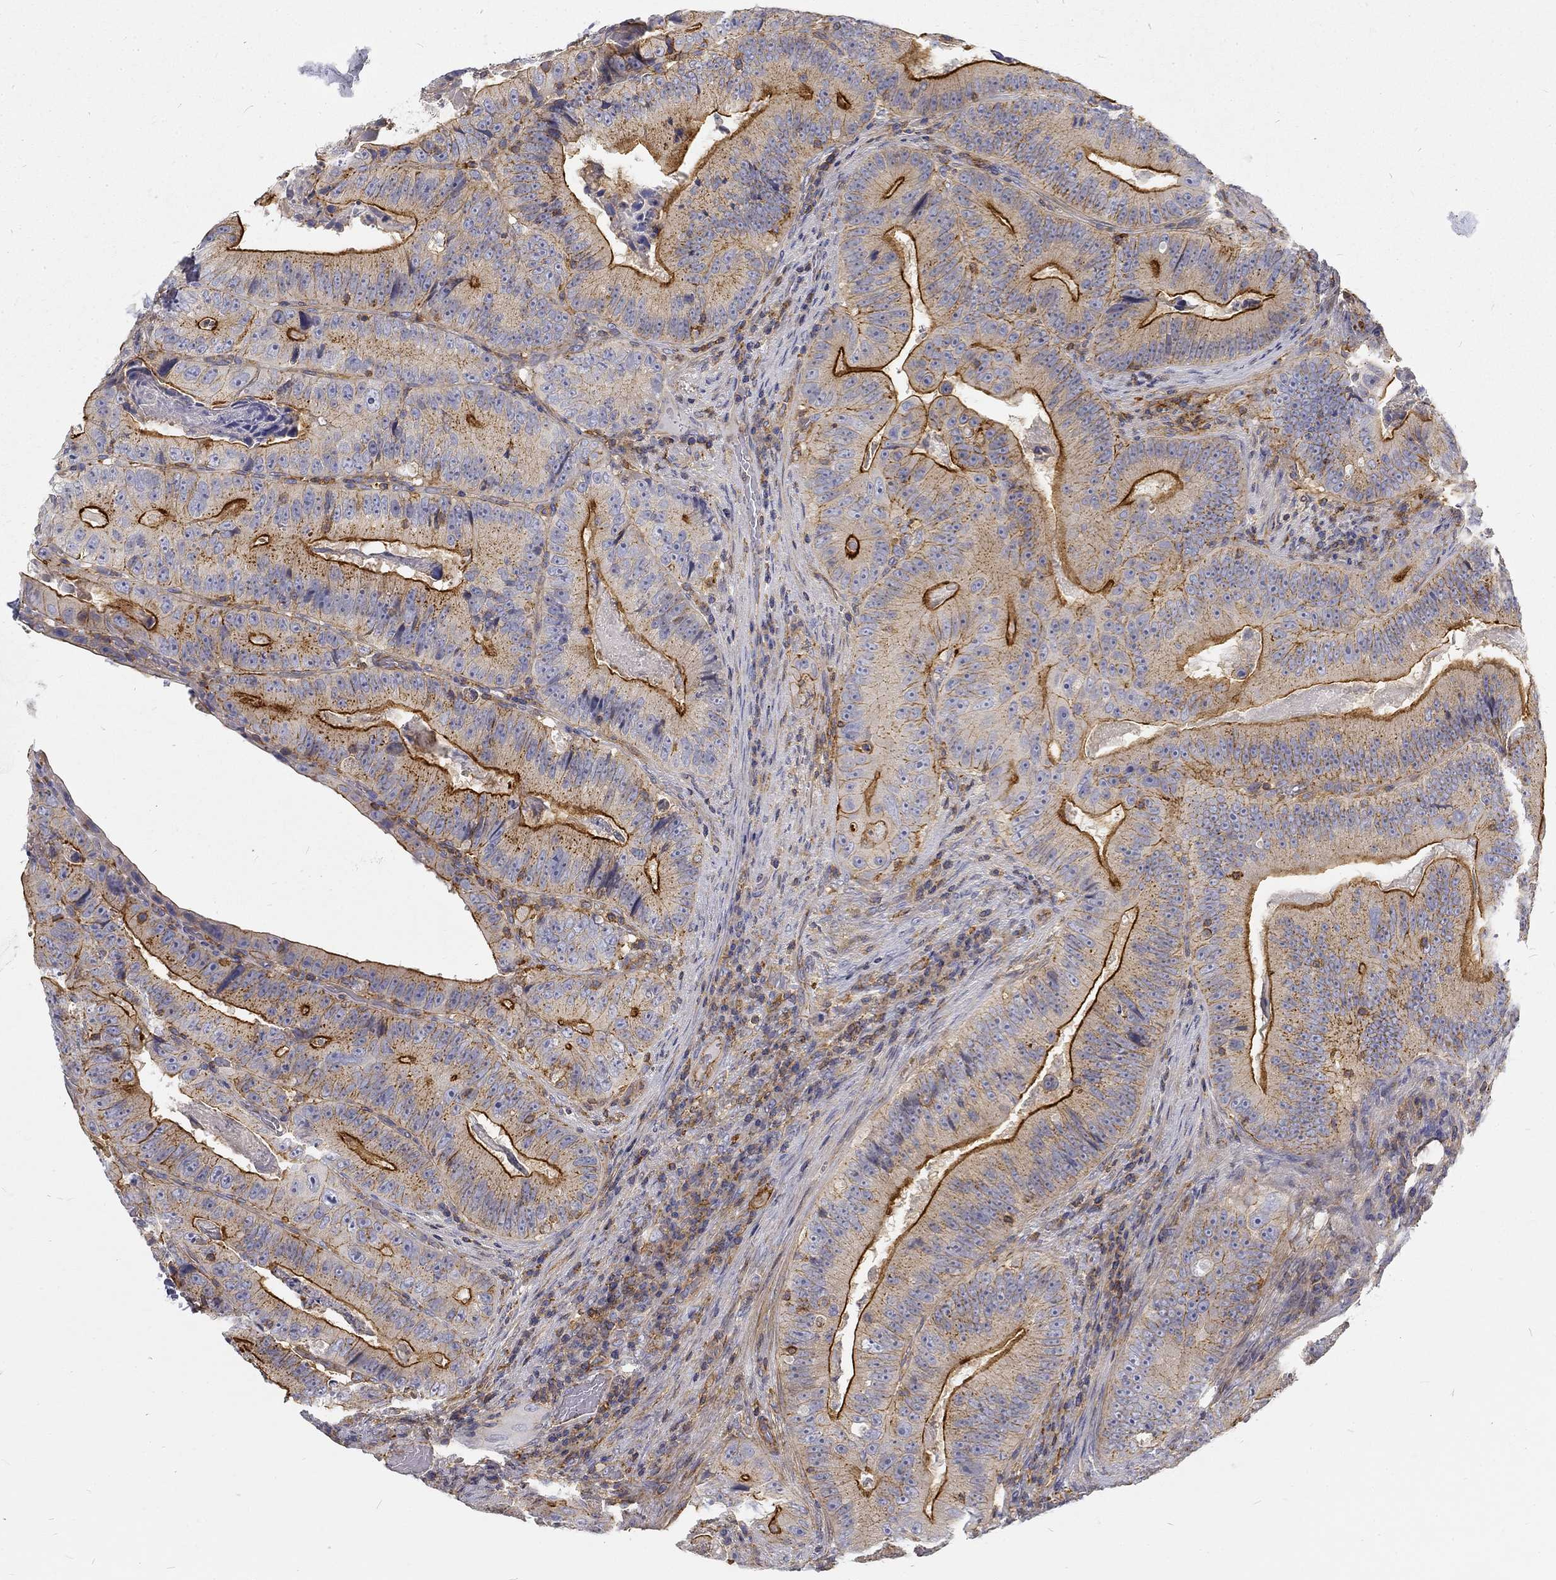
{"staining": {"intensity": "strong", "quantity": "25%-75%", "location": "cytoplasmic/membranous"}, "tissue": "colorectal cancer", "cell_type": "Tumor cells", "image_type": "cancer", "snomed": [{"axis": "morphology", "description": "Adenocarcinoma, NOS"}, {"axis": "topography", "description": "Colon"}], "caption": "Colorectal adenocarcinoma stained with a protein marker exhibits strong staining in tumor cells.", "gene": "MTMR11", "patient": {"sex": "female", "age": 86}}